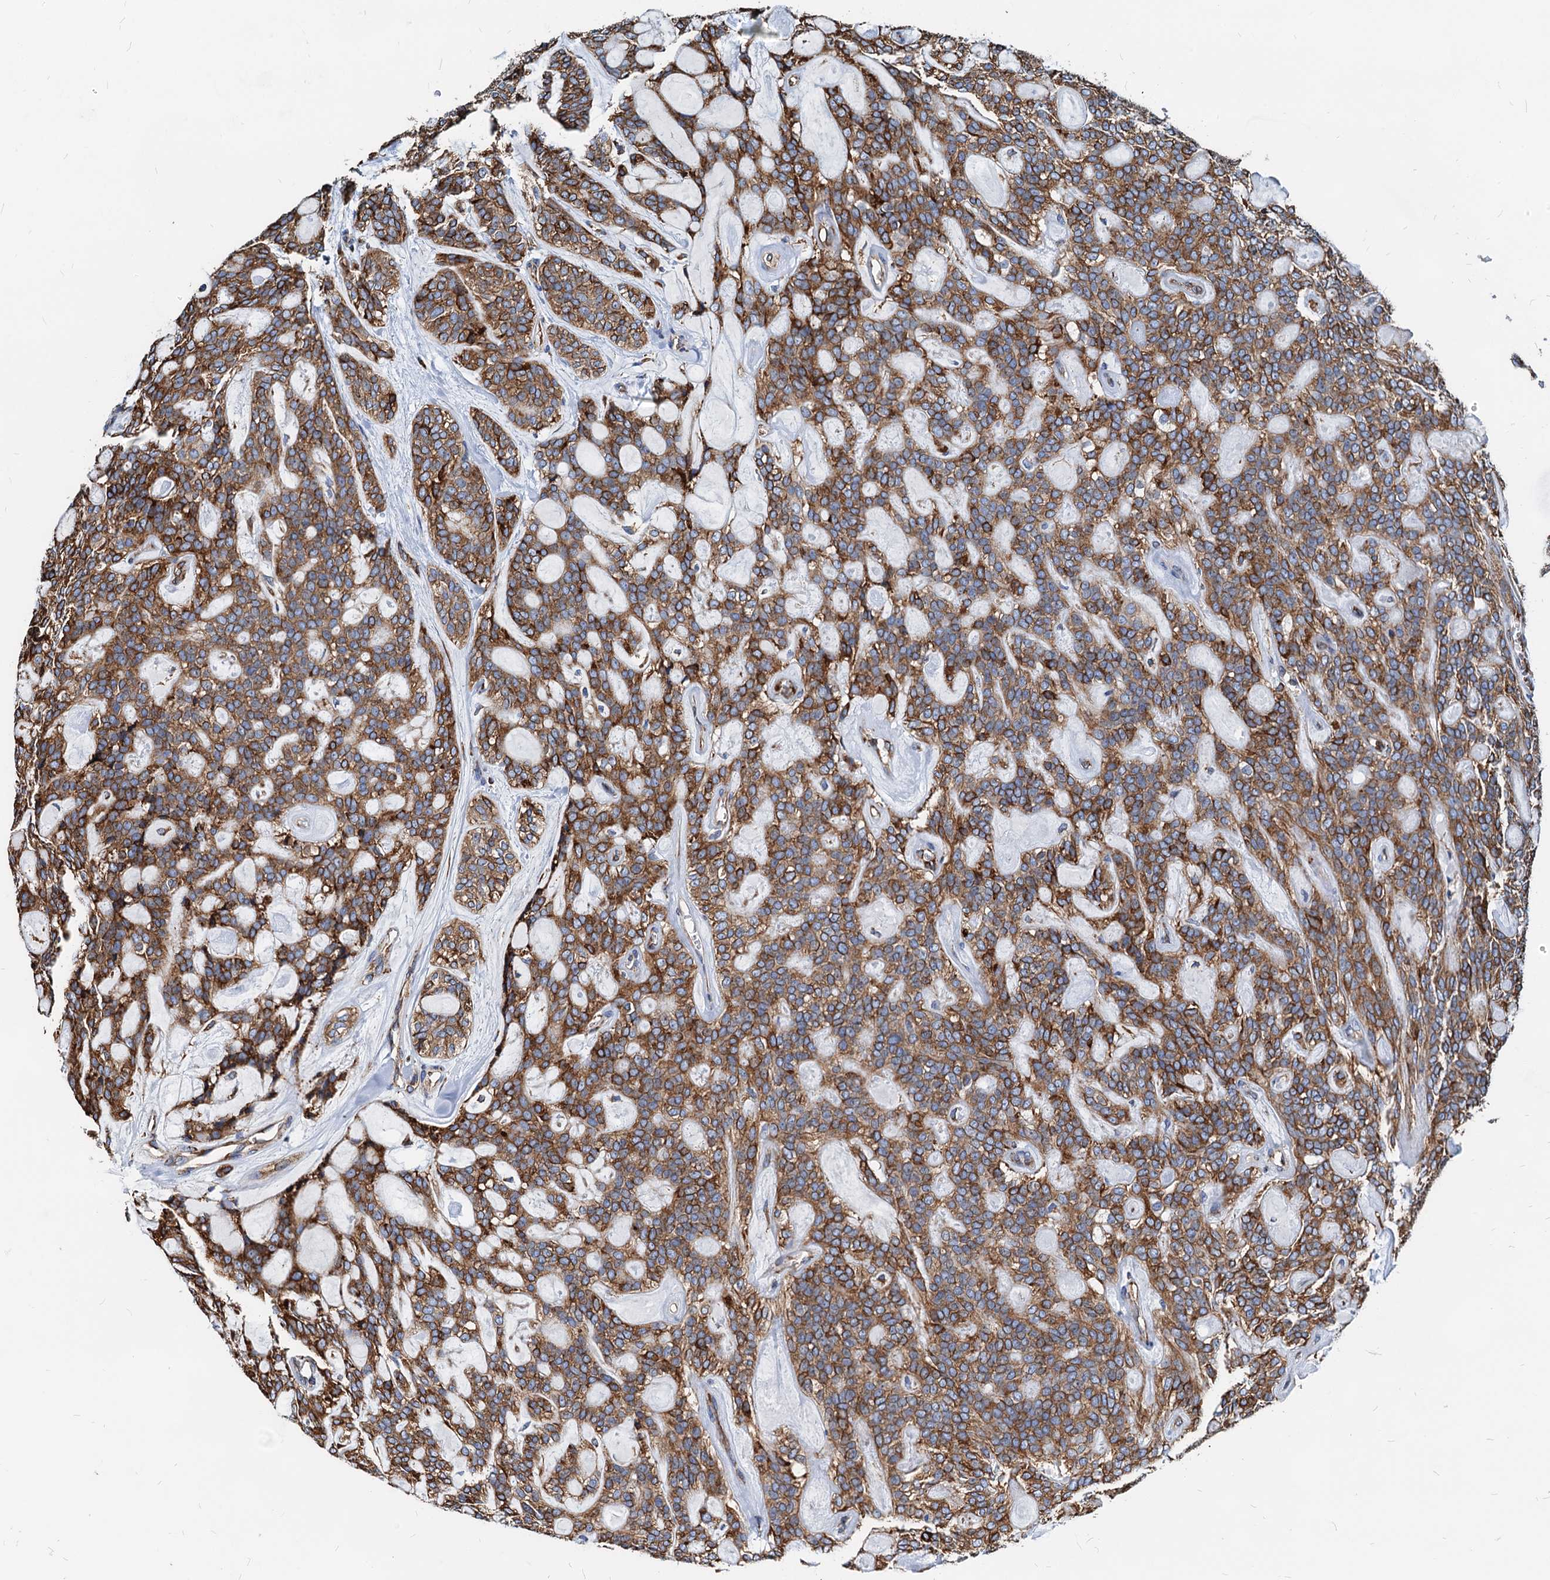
{"staining": {"intensity": "strong", "quantity": ">75%", "location": "cytoplasmic/membranous"}, "tissue": "head and neck cancer", "cell_type": "Tumor cells", "image_type": "cancer", "snomed": [{"axis": "morphology", "description": "Adenocarcinoma, NOS"}, {"axis": "topography", "description": "Head-Neck"}], "caption": "Protein expression analysis of adenocarcinoma (head and neck) shows strong cytoplasmic/membranous staining in approximately >75% of tumor cells.", "gene": "HSPA5", "patient": {"sex": "male", "age": 66}}